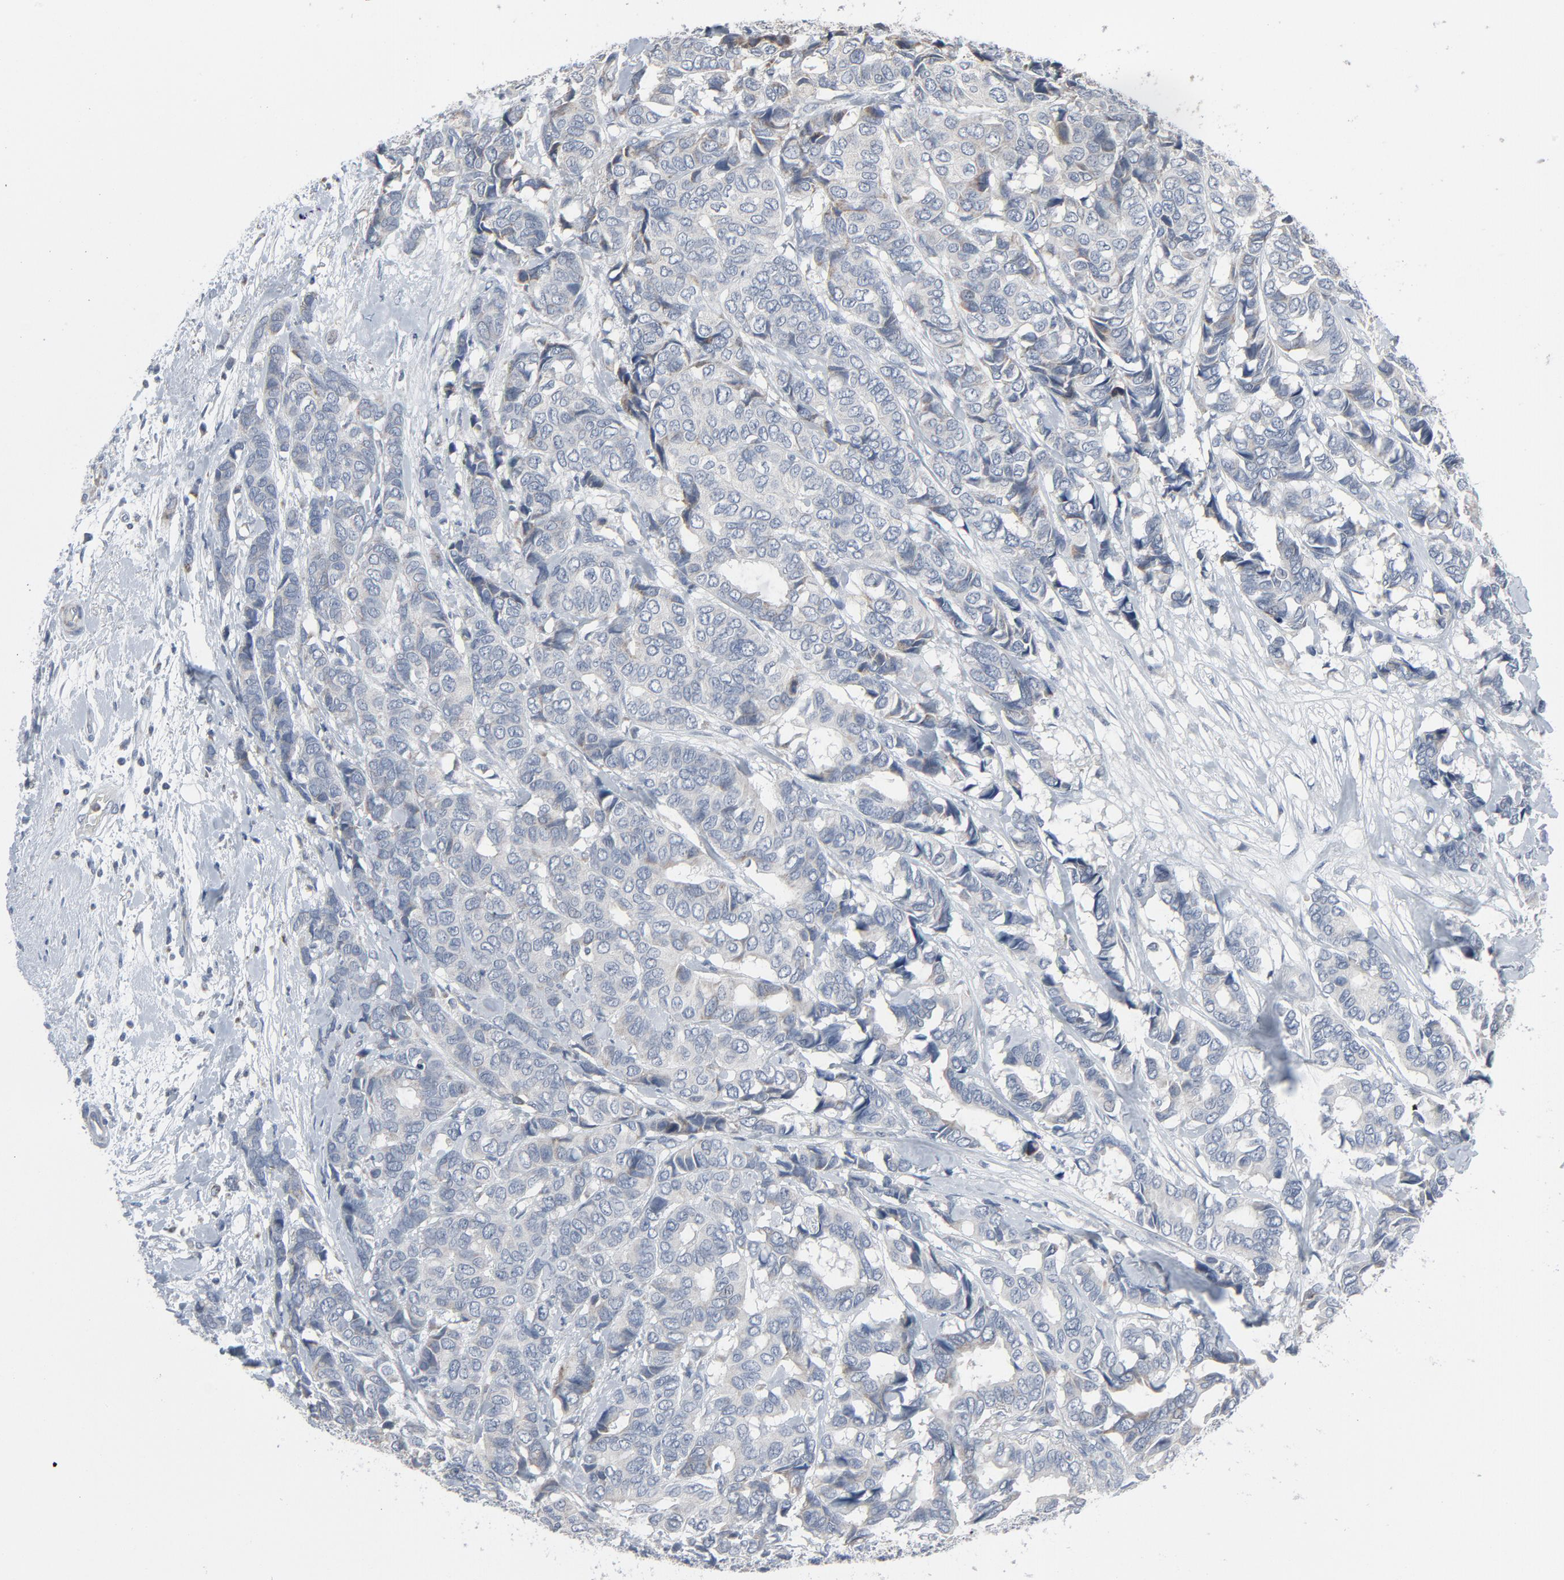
{"staining": {"intensity": "weak", "quantity": "<25%", "location": "cytoplasmic/membranous"}, "tissue": "breast cancer", "cell_type": "Tumor cells", "image_type": "cancer", "snomed": [{"axis": "morphology", "description": "Duct carcinoma"}, {"axis": "topography", "description": "Breast"}], "caption": "Image shows no protein staining in tumor cells of intraductal carcinoma (breast) tissue. Brightfield microscopy of immunohistochemistry stained with DAB (brown) and hematoxylin (blue), captured at high magnification.", "gene": "GPX2", "patient": {"sex": "female", "age": 87}}